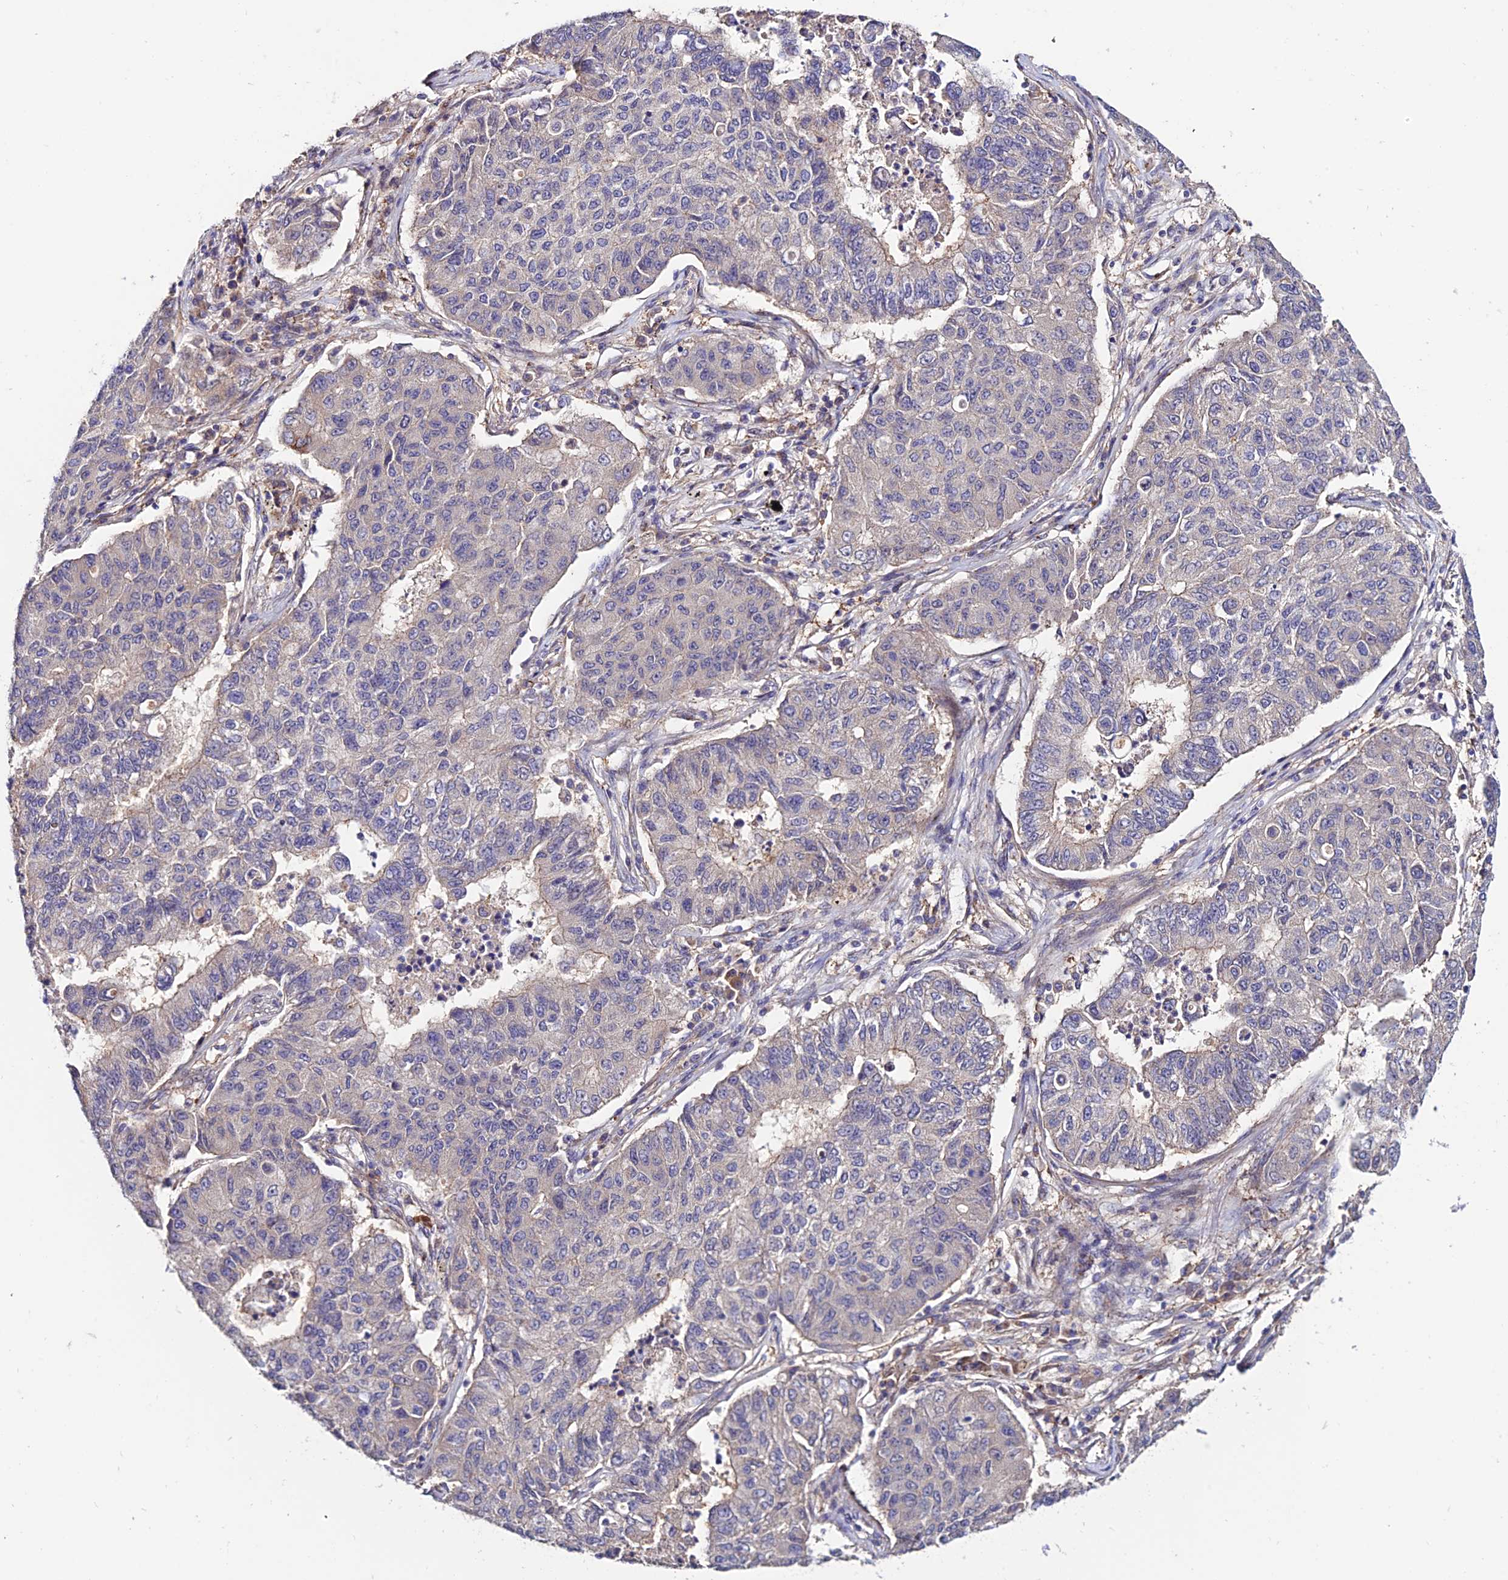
{"staining": {"intensity": "negative", "quantity": "none", "location": "none"}, "tissue": "lung cancer", "cell_type": "Tumor cells", "image_type": "cancer", "snomed": [{"axis": "morphology", "description": "Squamous cell carcinoma, NOS"}, {"axis": "topography", "description": "Lung"}], "caption": "Immunohistochemistry (IHC) micrograph of neoplastic tissue: human squamous cell carcinoma (lung) stained with DAB (3,3'-diaminobenzidine) shows no significant protein staining in tumor cells.", "gene": "BRME1", "patient": {"sex": "male", "age": 74}}